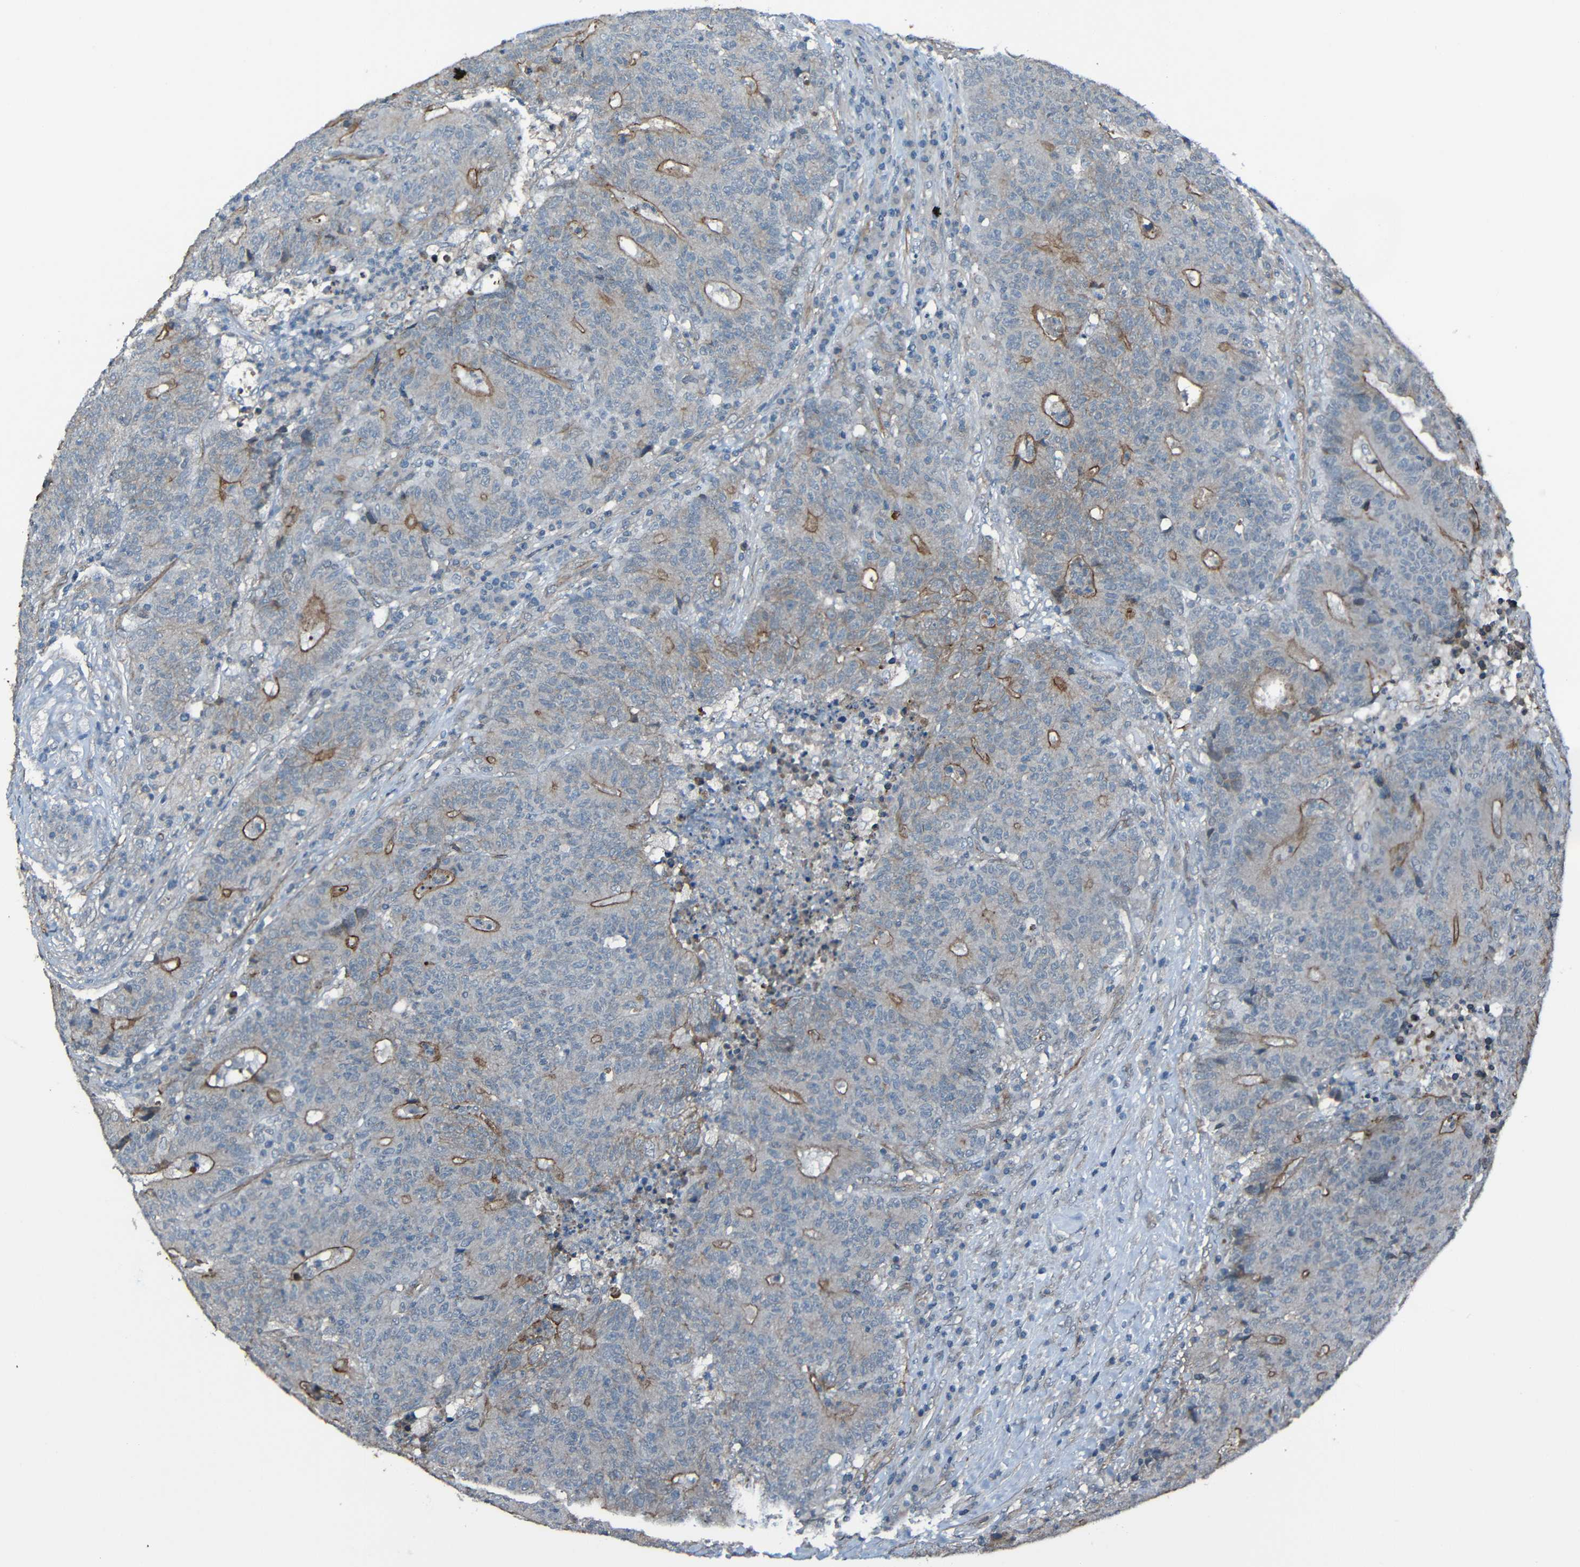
{"staining": {"intensity": "moderate", "quantity": "<25%", "location": "cytoplasmic/membranous"}, "tissue": "colorectal cancer", "cell_type": "Tumor cells", "image_type": "cancer", "snomed": [{"axis": "morphology", "description": "Normal tissue, NOS"}, {"axis": "morphology", "description": "Adenocarcinoma, NOS"}, {"axis": "topography", "description": "Colon"}], "caption": "Immunohistochemical staining of human colorectal adenocarcinoma exhibits low levels of moderate cytoplasmic/membranous staining in approximately <25% of tumor cells. Immunohistochemistry stains the protein of interest in brown and the nuclei are stained blue.", "gene": "LGR5", "patient": {"sex": "female", "age": 75}}